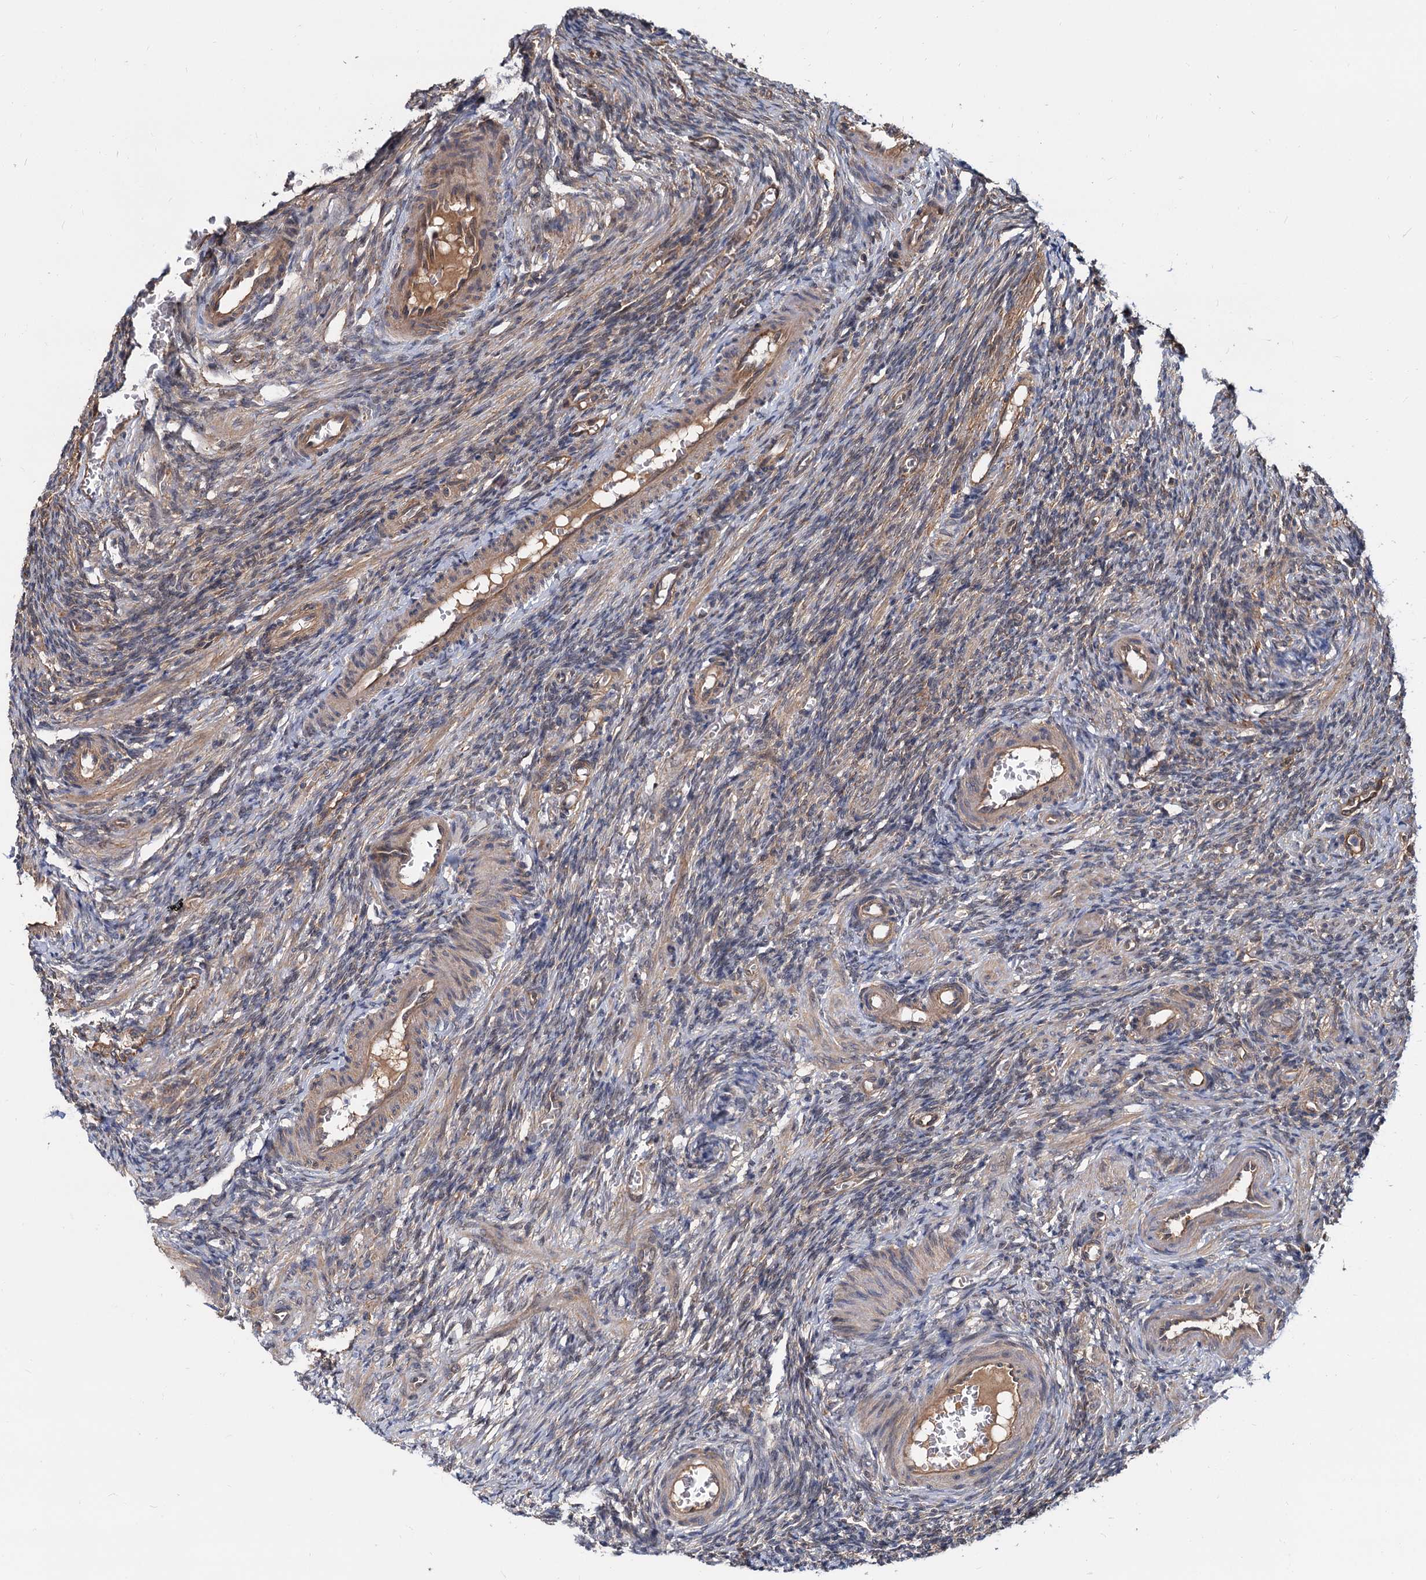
{"staining": {"intensity": "weak", "quantity": "<25%", "location": "cytoplasmic/membranous"}, "tissue": "ovary", "cell_type": "Ovarian stroma cells", "image_type": "normal", "snomed": [{"axis": "morphology", "description": "Normal tissue, NOS"}, {"axis": "topography", "description": "Ovary"}], "caption": "DAB immunohistochemical staining of unremarkable human ovary reveals no significant positivity in ovarian stroma cells.", "gene": "SNX15", "patient": {"sex": "female", "age": 27}}